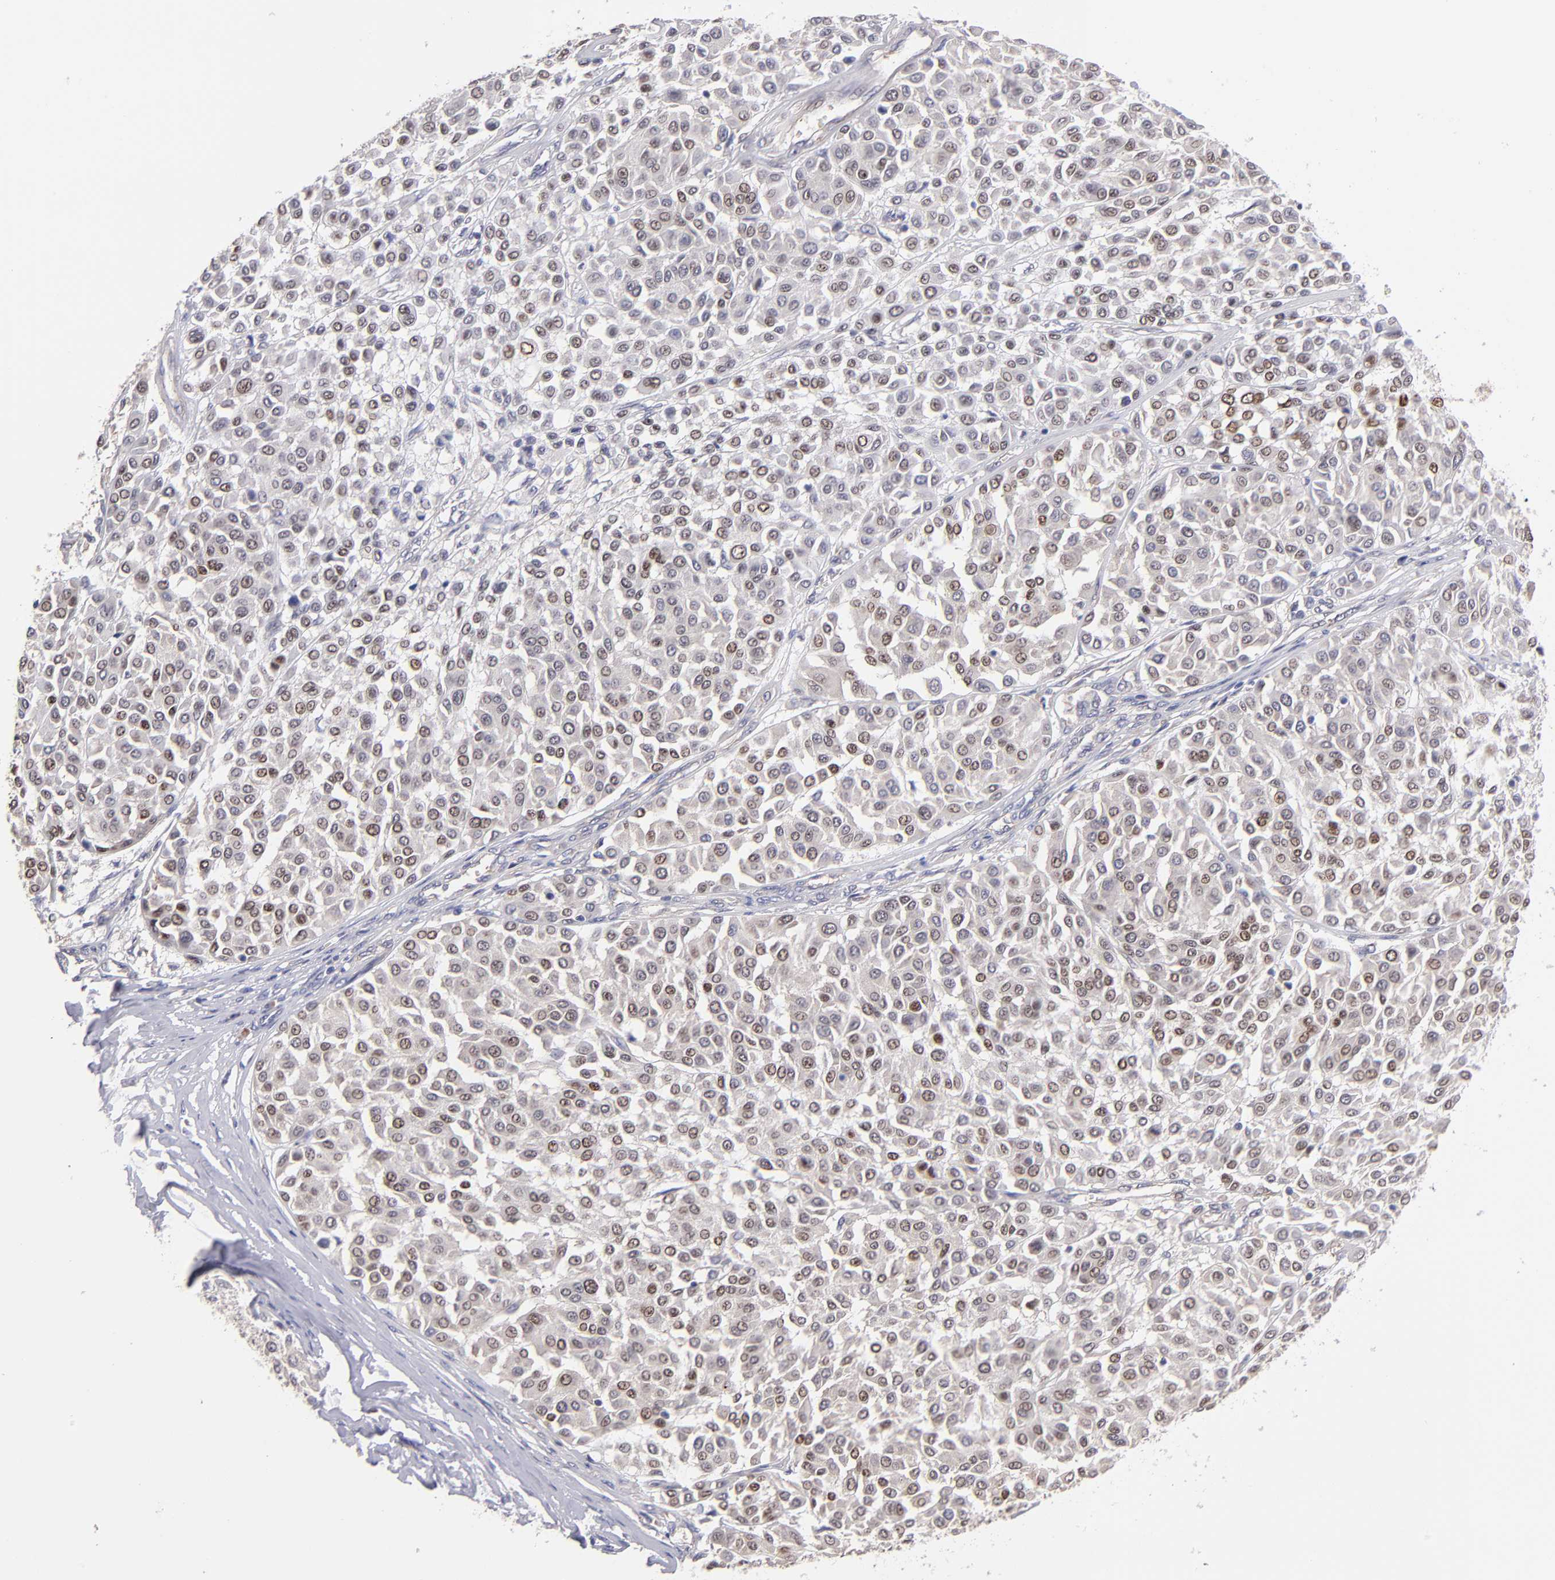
{"staining": {"intensity": "weak", "quantity": ">75%", "location": "cytoplasmic/membranous"}, "tissue": "melanoma", "cell_type": "Tumor cells", "image_type": "cancer", "snomed": [{"axis": "morphology", "description": "Malignant melanoma, Metastatic site"}, {"axis": "topography", "description": "Soft tissue"}], "caption": "DAB immunohistochemical staining of human malignant melanoma (metastatic site) displays weak cytoplasmic/membranous protein staining in about >75% of tumor cells.", "gene": "EIF3L", "patient": {"sex": "male", "age": 41}}